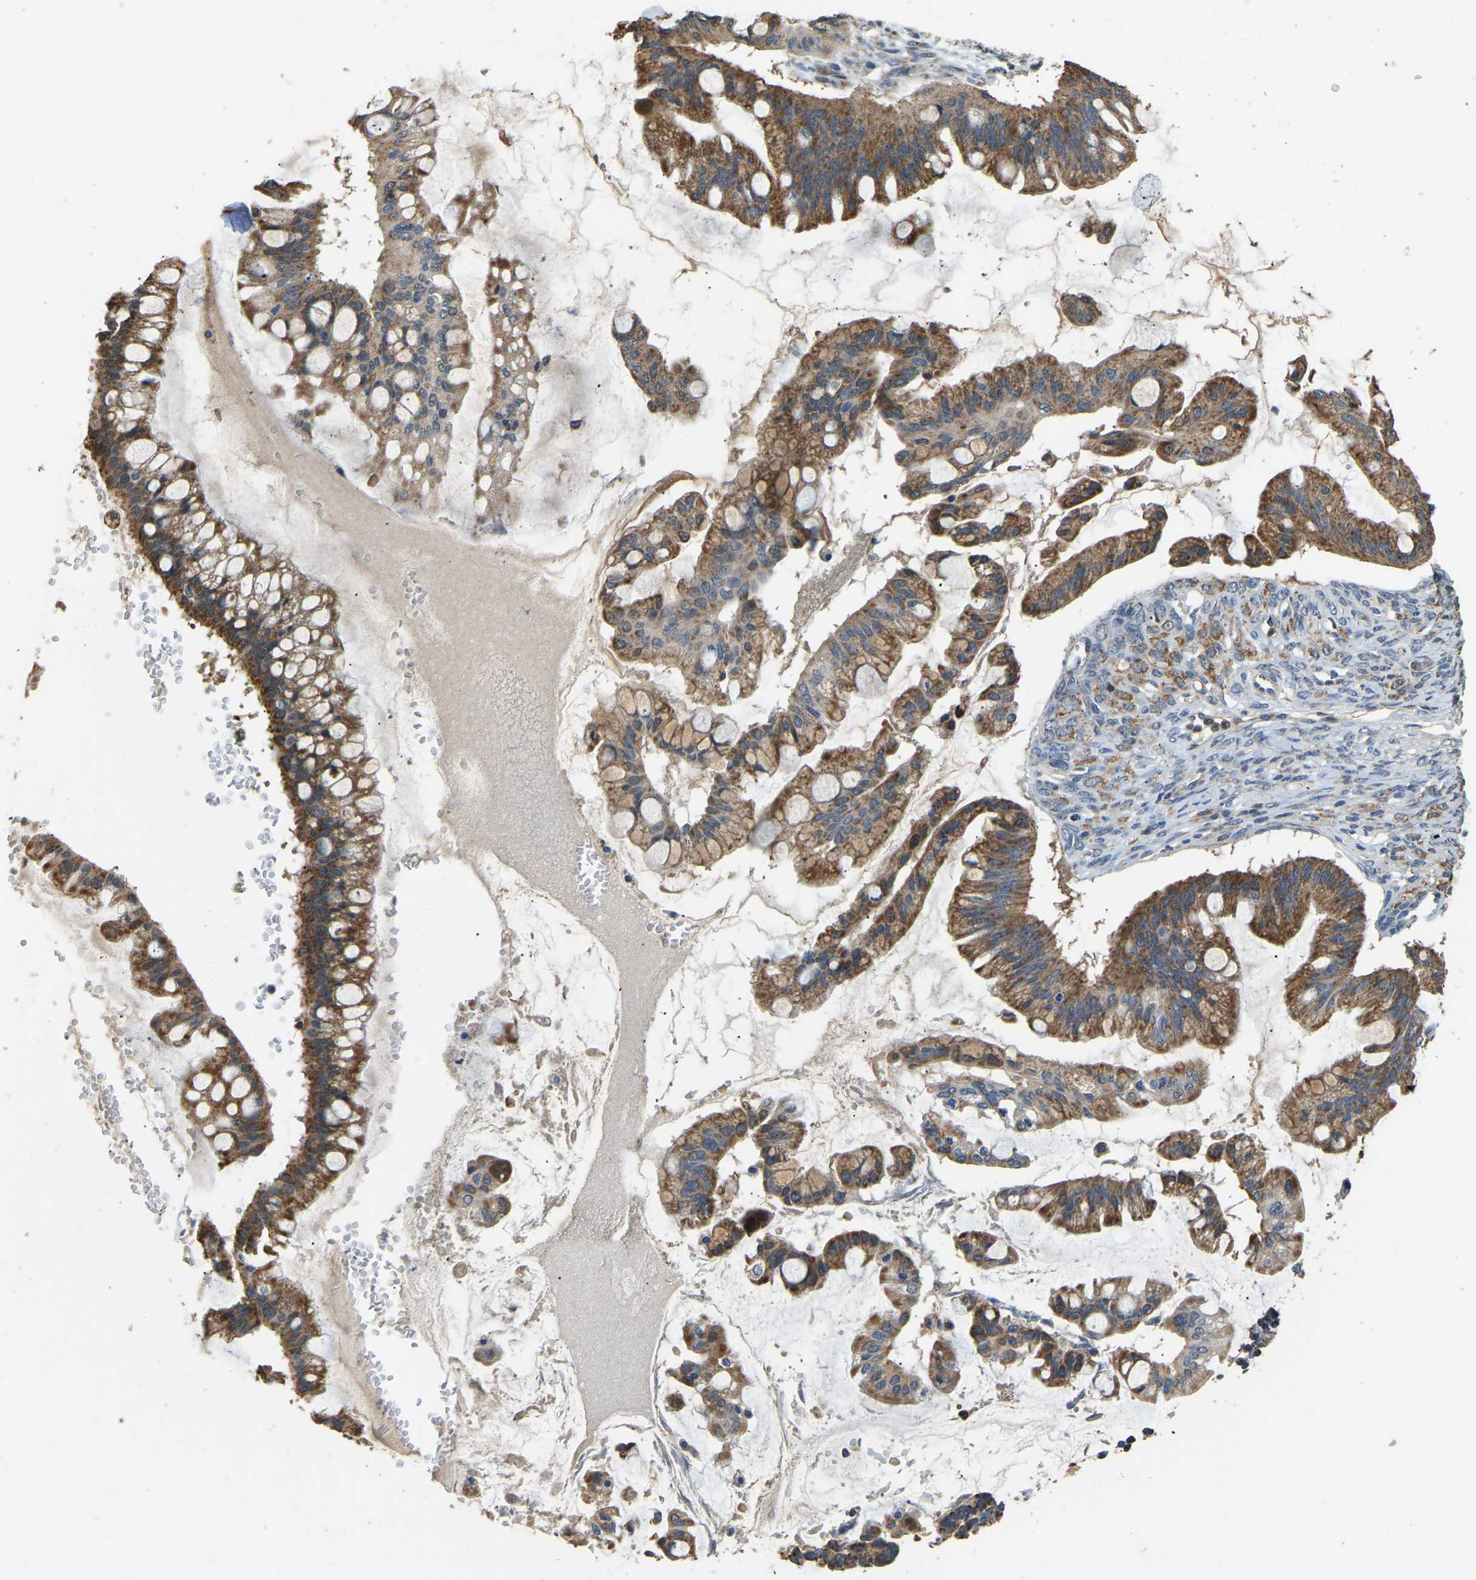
{"staining": {"intensity": "strong", "quantity": ">75%", "location": "cytoplasmic/membranous"}, "tissue": "ovarian cancer", "cell_type": "Tumor cells", "image_type": "cancer", "snomed": [{"axis": "morphology", "description": "Cystadenocarcinoma, mucinous, NOS"}, {"axis": "topography", "description": "Ovary"}], "caption": "IHC histopathology image of human mucinous cystadenocarcinoma (ovarian) stained for a protein (brown), which exhibits high levels of strong cytoplasmic/membranous staining in about >75% of tumor cells.", "gene": "TUFM", "patient": {"sex": "female", "age": 73}}